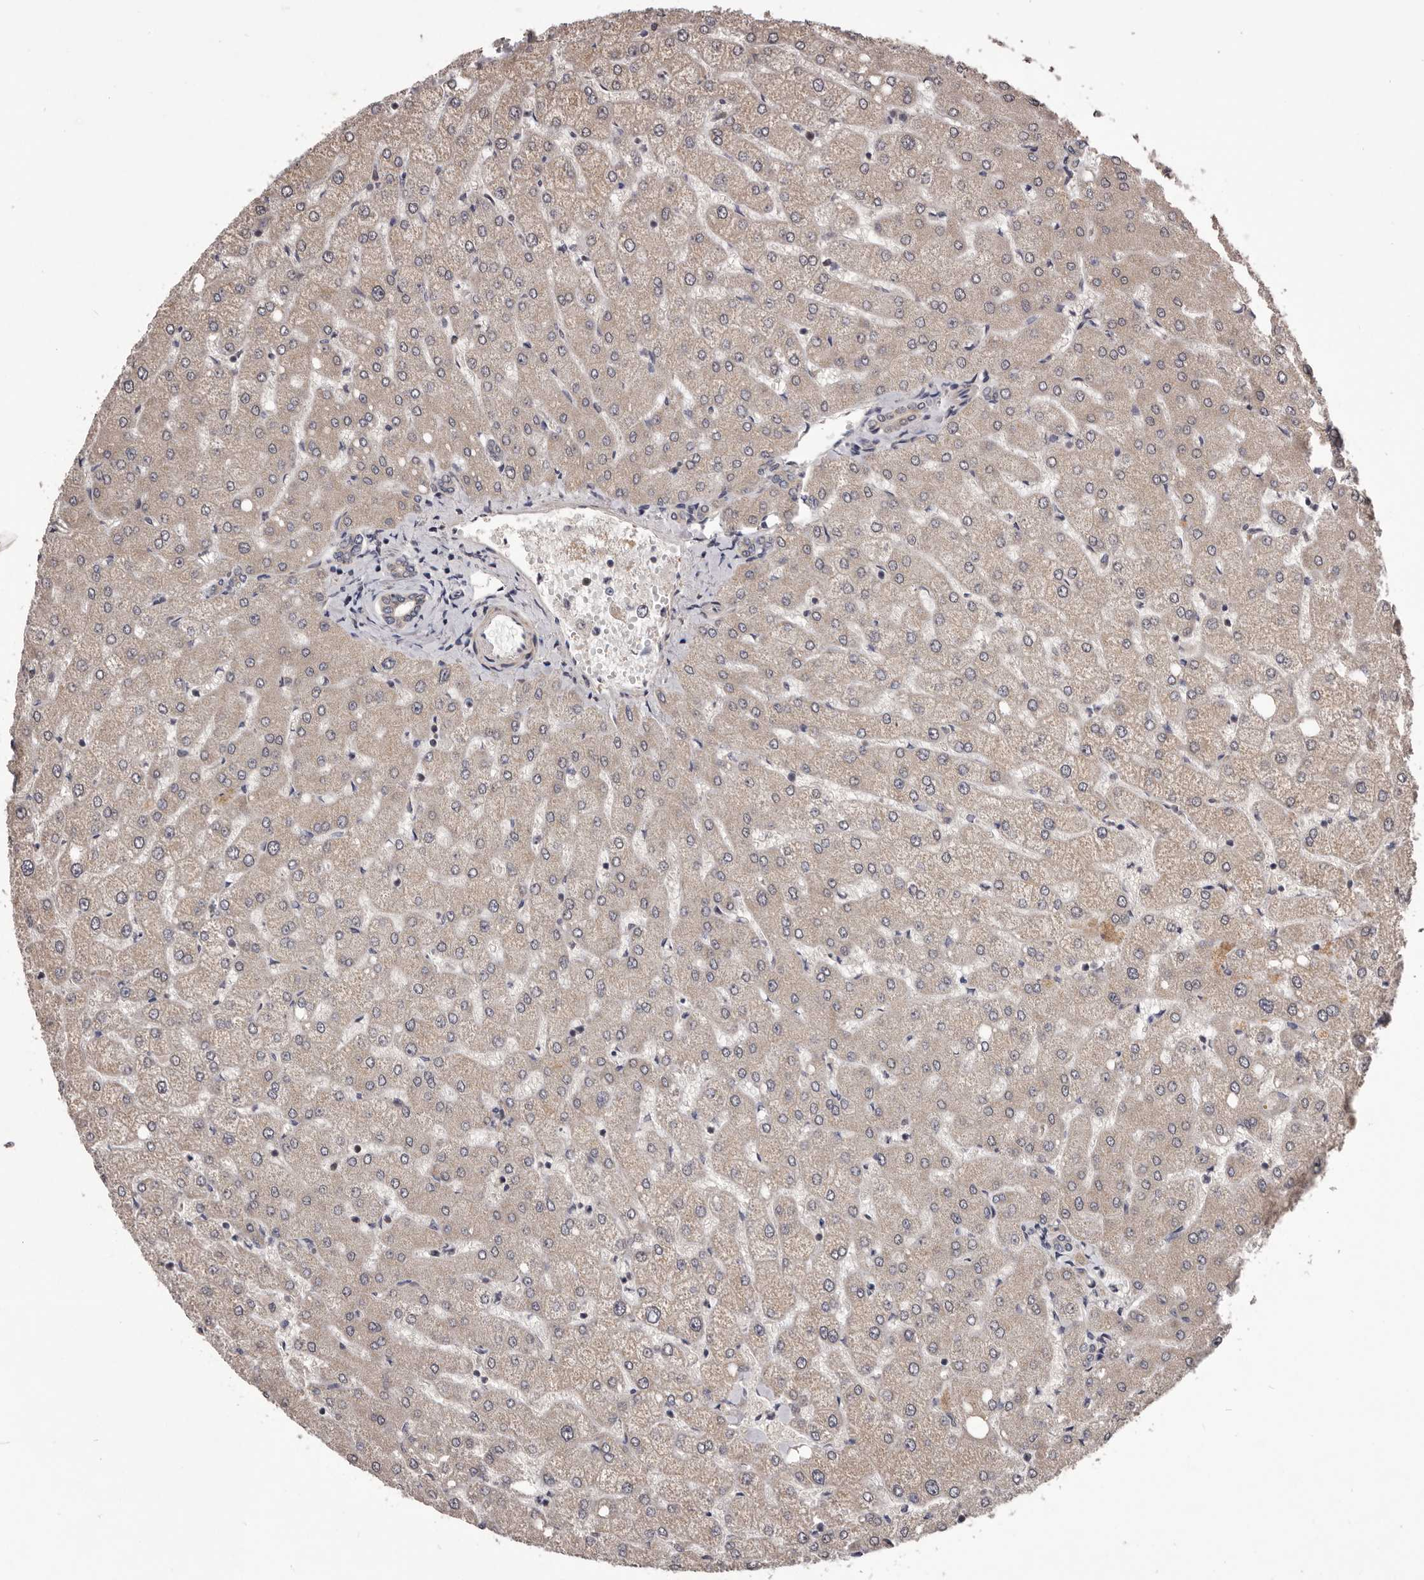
{"staining": {"intensity": "weak", "quantity": "25%-75%", "location": "cytoplasmic/membranous"}, "tissue": "liver", "cell_type": "Cholangiocytes", "image_type": "normal", "snomed": [{"axis": "morphology", "description": "Normal tissue, NOS"}, {"axis": "topography", "description": "Liver"}], "caption": "Immunohistochemistry (IHC) of benign liver shows low levels of weak cytoplasmic/membranous expression in approximately 25%-75% of cholangiocytes.", "gene": "CELF3", "patient": {"sex": "female", "age": 54}}